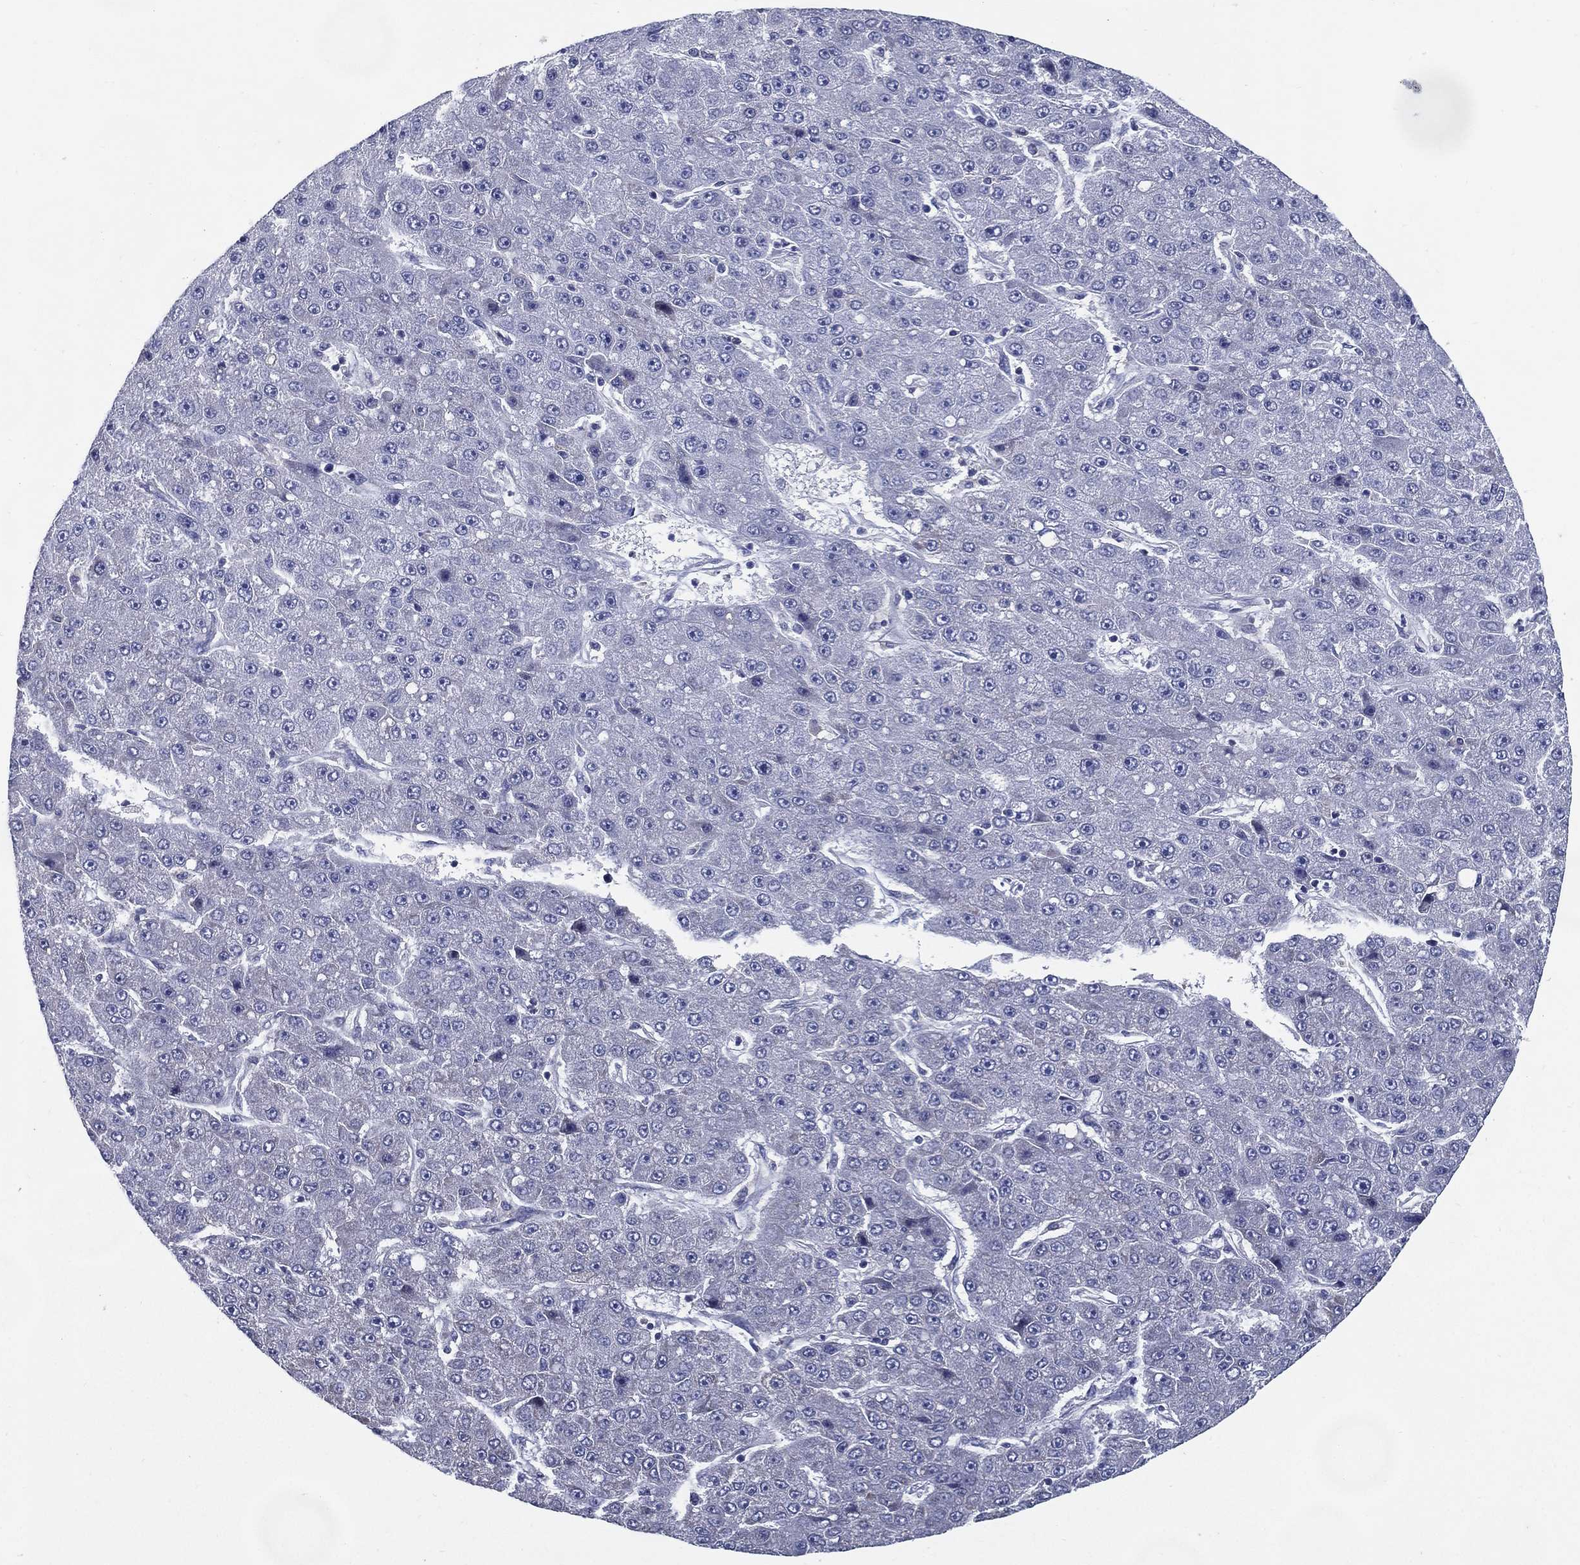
{"staining": {"intensity": "negative", "quantity": "none", "location": "none"}, "tissue": "liver cancer", "cell_type": "Tumor cells", "image_type": "cancer", "snomed": [{"axis": "morphology", "description": "Carcinoma, Hepatocellular, NOS"}, {"axis": "topography", "description": "Liver"}], "caption": "A micrograph of liver cancer stained for a protein displays no brown staining in tumor cells.", "gene": "C19orf18", "patient": {"sex": "male", "age": 67}}